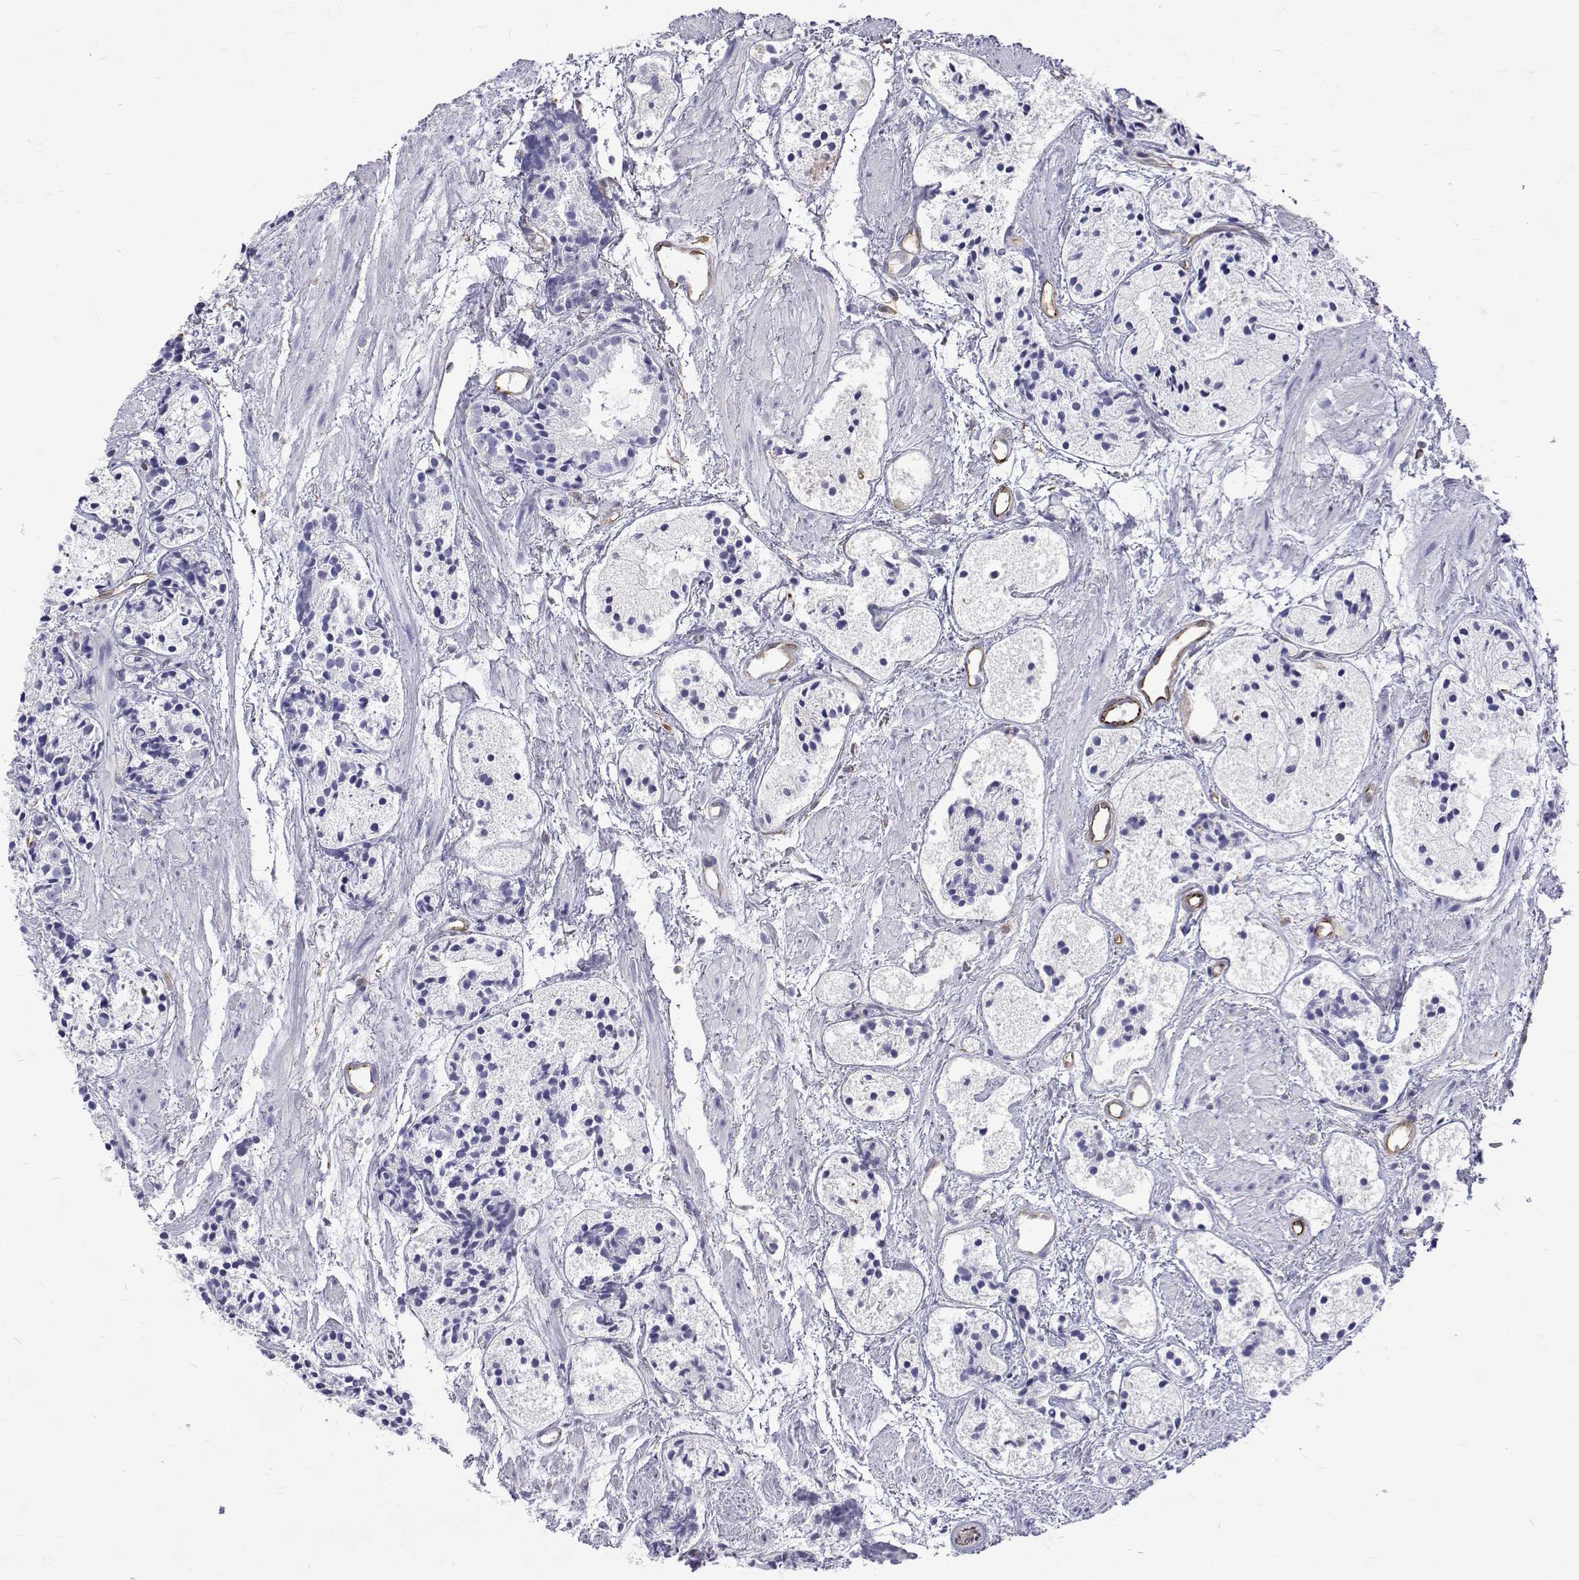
{"staining": {"intensity": "negative", "quantity": "none", "location": "none"}, "tissue": "prostate cancer", "cell_type": "Tumor cells", "image_type": "cancer", "snomed": [{"axis": "morphology", "description": "Adenocarcinoma, High grade"}, {"axis": "topography", "description": "Prostate"}], "caption": "Immunohistochemistry photomicrograph of neoplastic tissue: human prostate adenocarcinoma (high-grade) stained with DAB shows no significant protein positivity in tumor cells. Nuclei are stained in blue.", "gene": "OPRPN", "patient": {"sex": "male", "age": 85}}